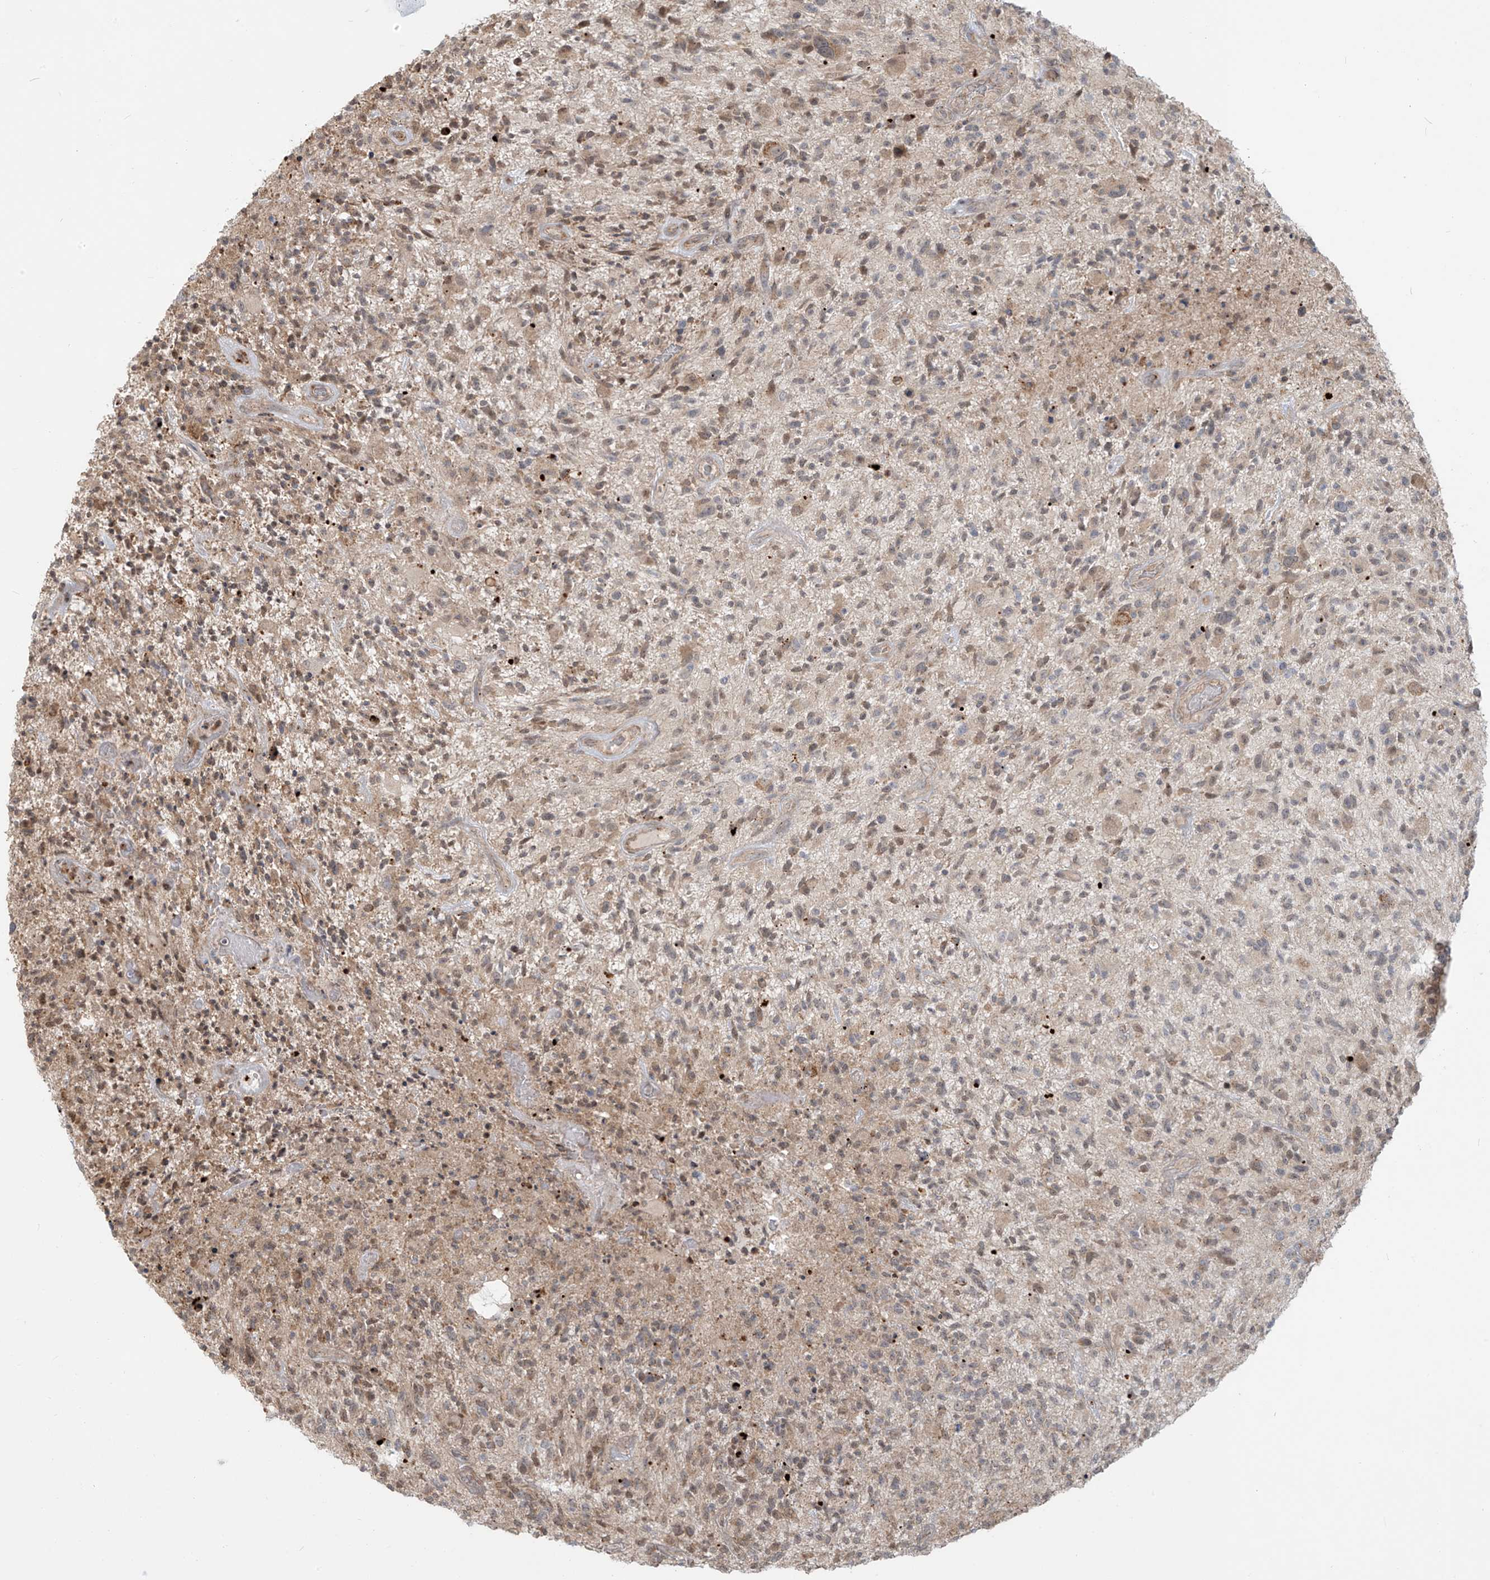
{"staining": {"intensity": "weak", "quantity": ">75%", "location": "cytoplasmic/membranous,nuclear"}, "tissue": "glioma", "cell_type": "Tumor cells", "image_type": "cancer", "snomed": [{"axis": "morphology", "description": "Glioma, malignant, High grade"}, {"axis": "topography", "description": "Brain"}], "caption": "Glioma stained with DAB immunohistochemistry reveals low levels of weak cytoplasmic/membranous and nuclear positivity in about >75% of tumor cells. (DAB (3,3'-diaminobenzidine) = brown stain, brightfield microscopy at high magnification).", "gene": "PLEKHM3", "patient": {"sex": "male", "age": 47}}